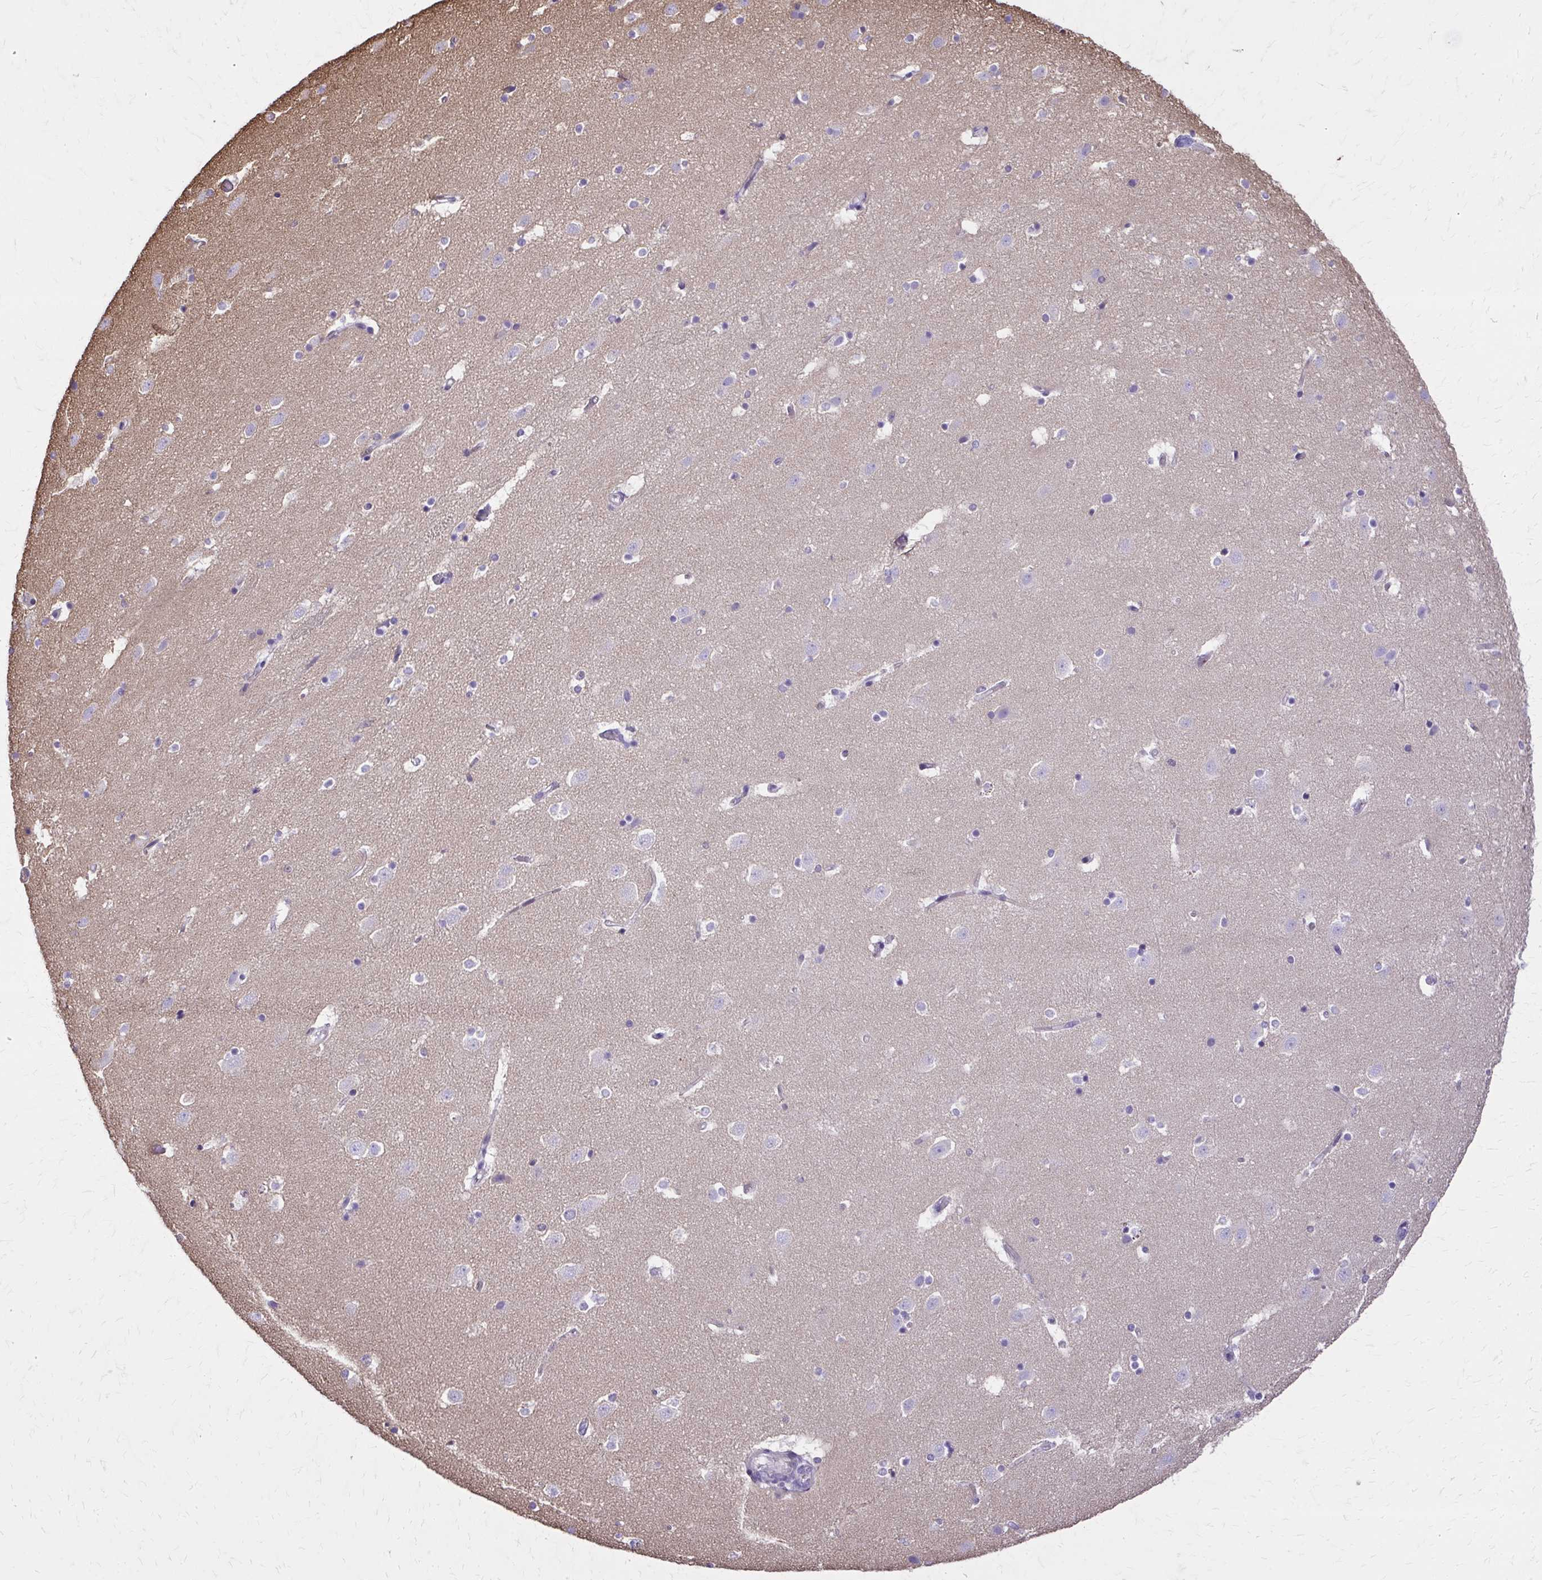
{"staining": {"intensity": "negative", "quantity": "none", "location": "none"}, "tissue": "caudate", "cell_type": "Glial cells", "image_type": "normal", "snomed": [{"axis": "morphology", "description": "Normal tissue, NOS"}, {"axis": "topography", "description": "Lateral ventricle wall"}], "caption": "Immunohistochemistry (IHC) of benign human caudate shows no expression in glial cells. Nuclei are stained in blue.", "gene": "RUNDC3B", "patient": {"sex": "male", "age": 37}}